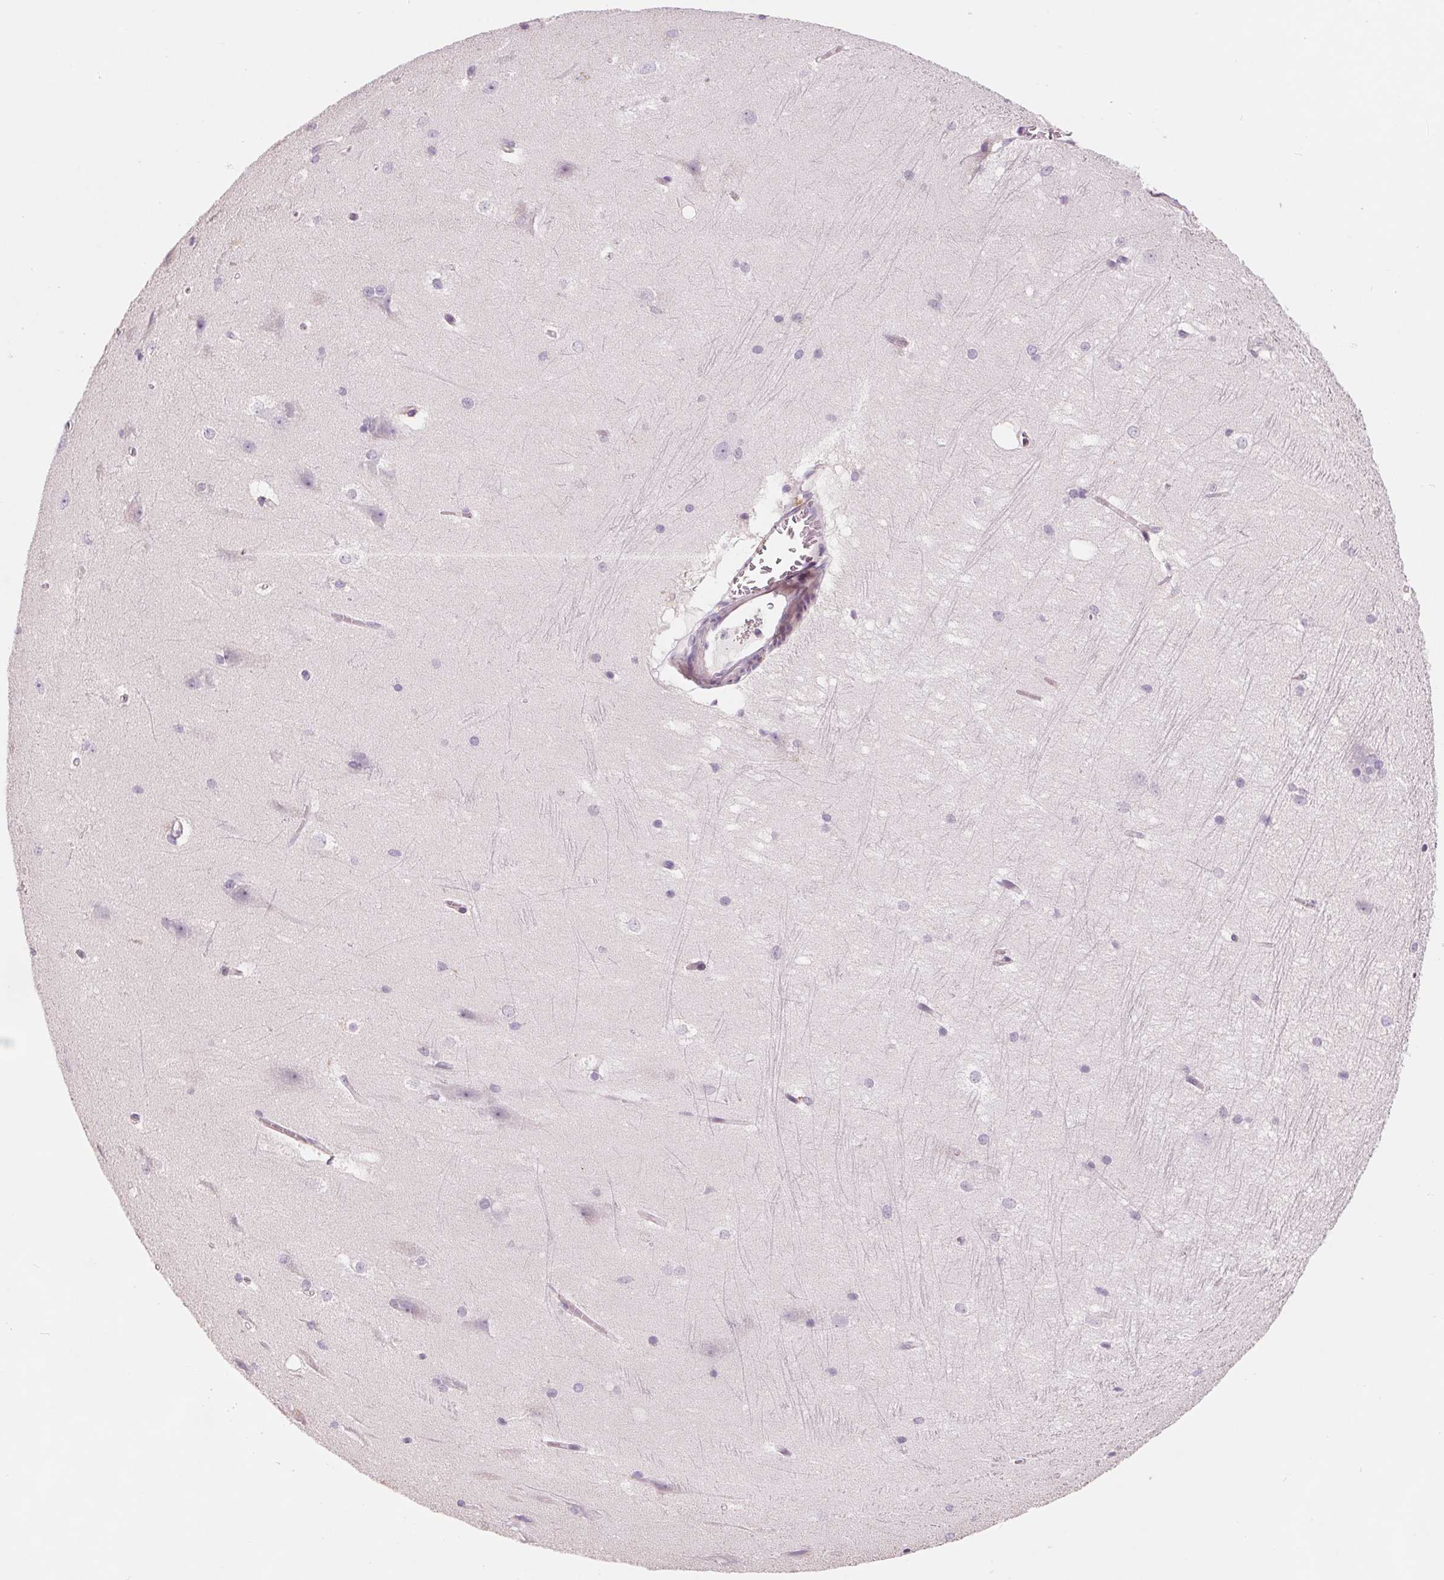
{"staining": {"intensity": "negative", "quantity": "none", "location": "none"}, "tissue": "hippocampus", "cell_type": "Glial cells", "image_type": "normal", "snomed": [{"axis": "morphology", "description": "Normal tissue, NOS"}, {"axis": "topography", "description": "Cerebral cortex"}, {"axis": "topography", "description": "Hippocampus"}], "caption": "Immunohistochemistry (IHC) micrograph of normal hippocampus stained for a protein (brown), which displays no staining in glial cells.", "gene": "SAMD5", "patient": {"sex": "female", "age": 19}}